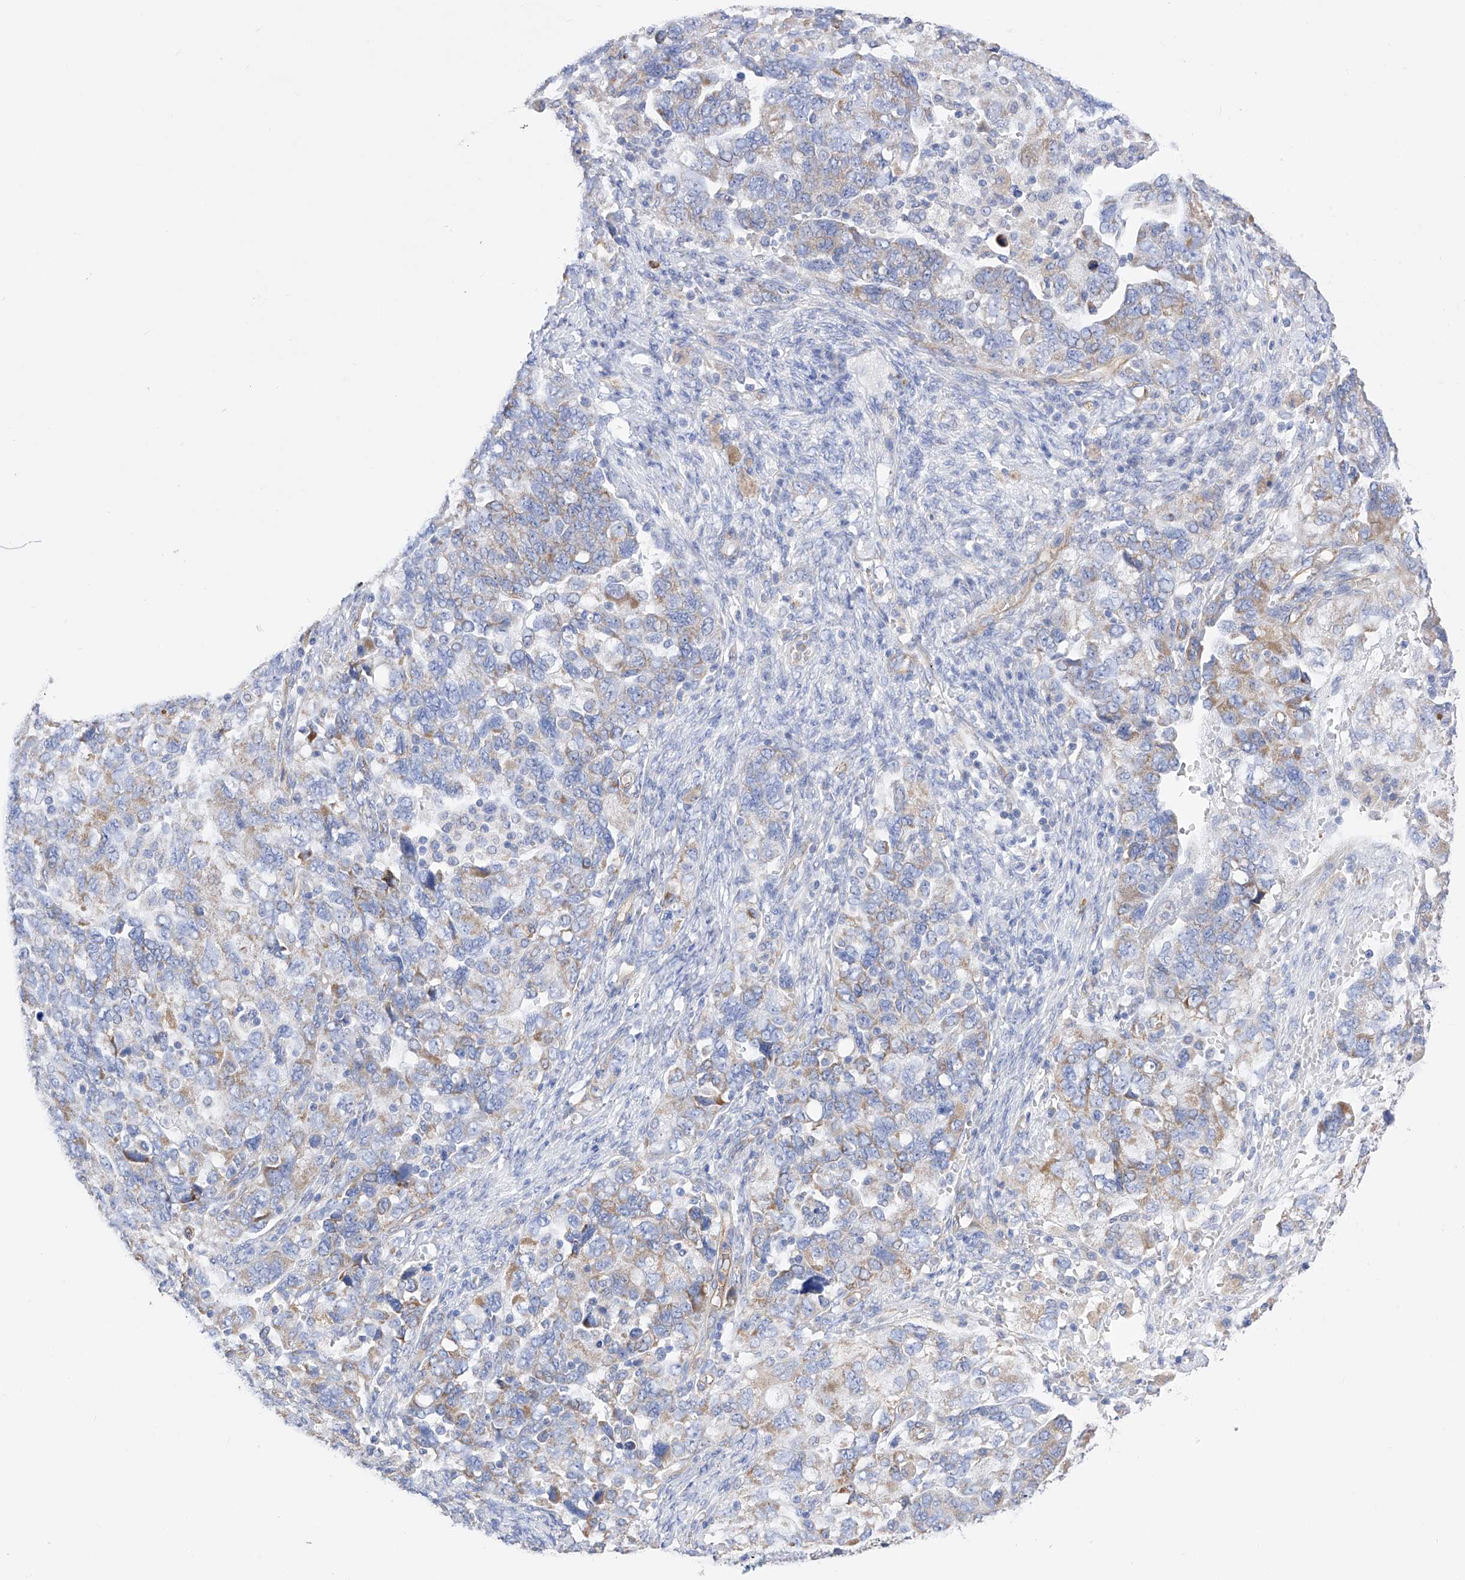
{"staining": {"intensity": "weak", "quantity": "25%-75%", "location": "cytoplasmic/membranous"}, "tissue": "ovarian cancer", "cell_type": "Tumor cells", "image_type": "cancer", "snomed": [{"axis": "morphology", "description": "Carcinoma, NOS"}, {"axis": "morphology", "description": "Cystadenocarcinoma, serous, NOS"}, {"axis": "topography", "description": "Ovary"}], "caption": "IHC (DAB (3,3'-diaminobenzidine)) staining of human ovarian cancer shows weak cytoplasmic/membranous protein positivity in approximately 25%-75% of tumor cells.", "gene": "FLG", "patient": {"sex": "female", "age": 69}}